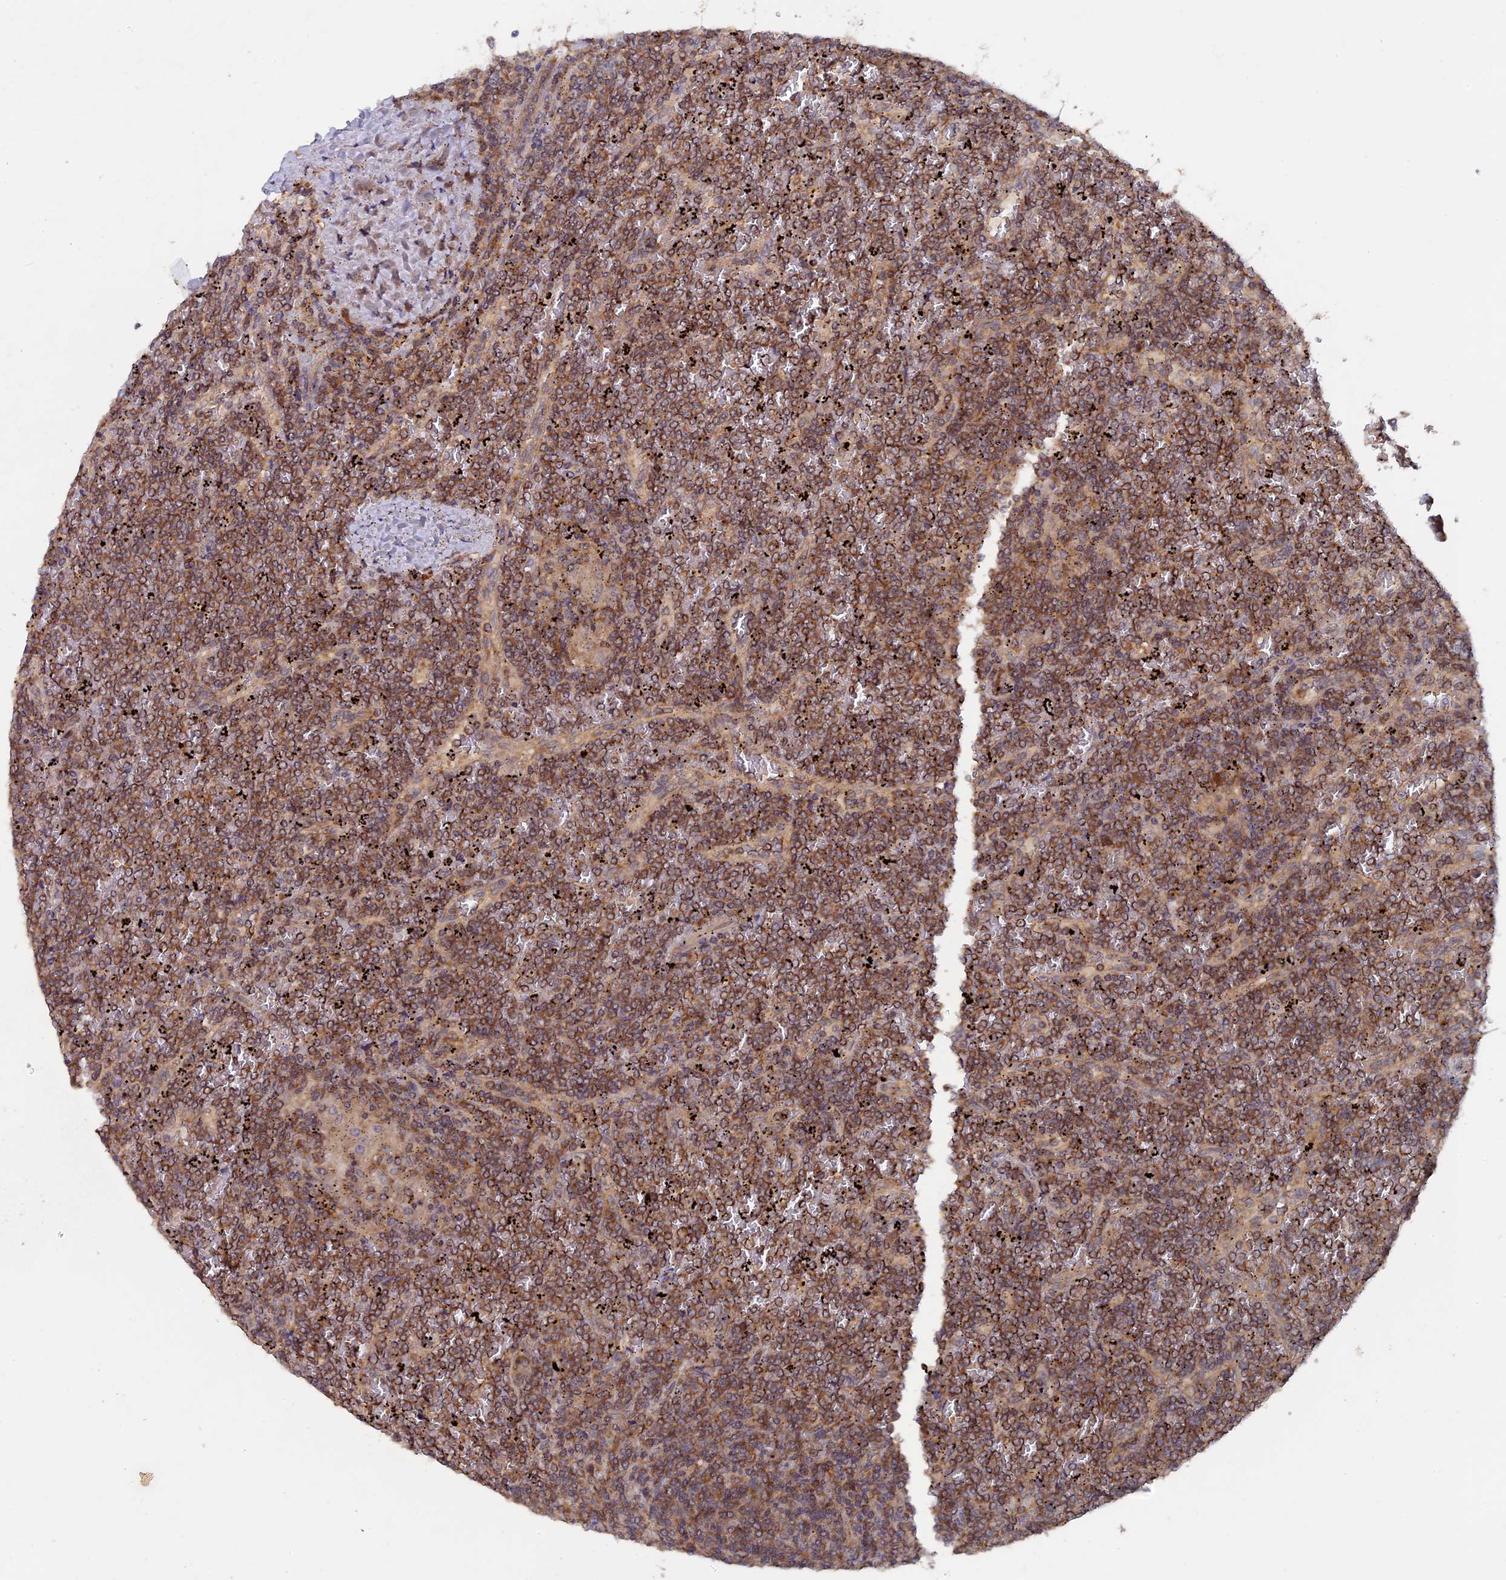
{"staining": {"intensity": "moderate", "quantity": ">75%", "location": "cytoplasmic/membranous"}, "tissue": "lymphoma", "cell_type": "Tumor cells", "image_type": "cancer", "snomed": [{"axis": "morphology", "description": "Malignant lymphoma, non-Hodgkin's type, Low grade"}, {"axis": "topography", "description": "Spleen"}], "caption": "Human lymphoma stained with a brown dye demonstrates moderate cytoplasmic/membranous positive positivity in about >75% of tumor cells.", "gene": "RAB15", "patient": {"sex": "female", "age": 19}}